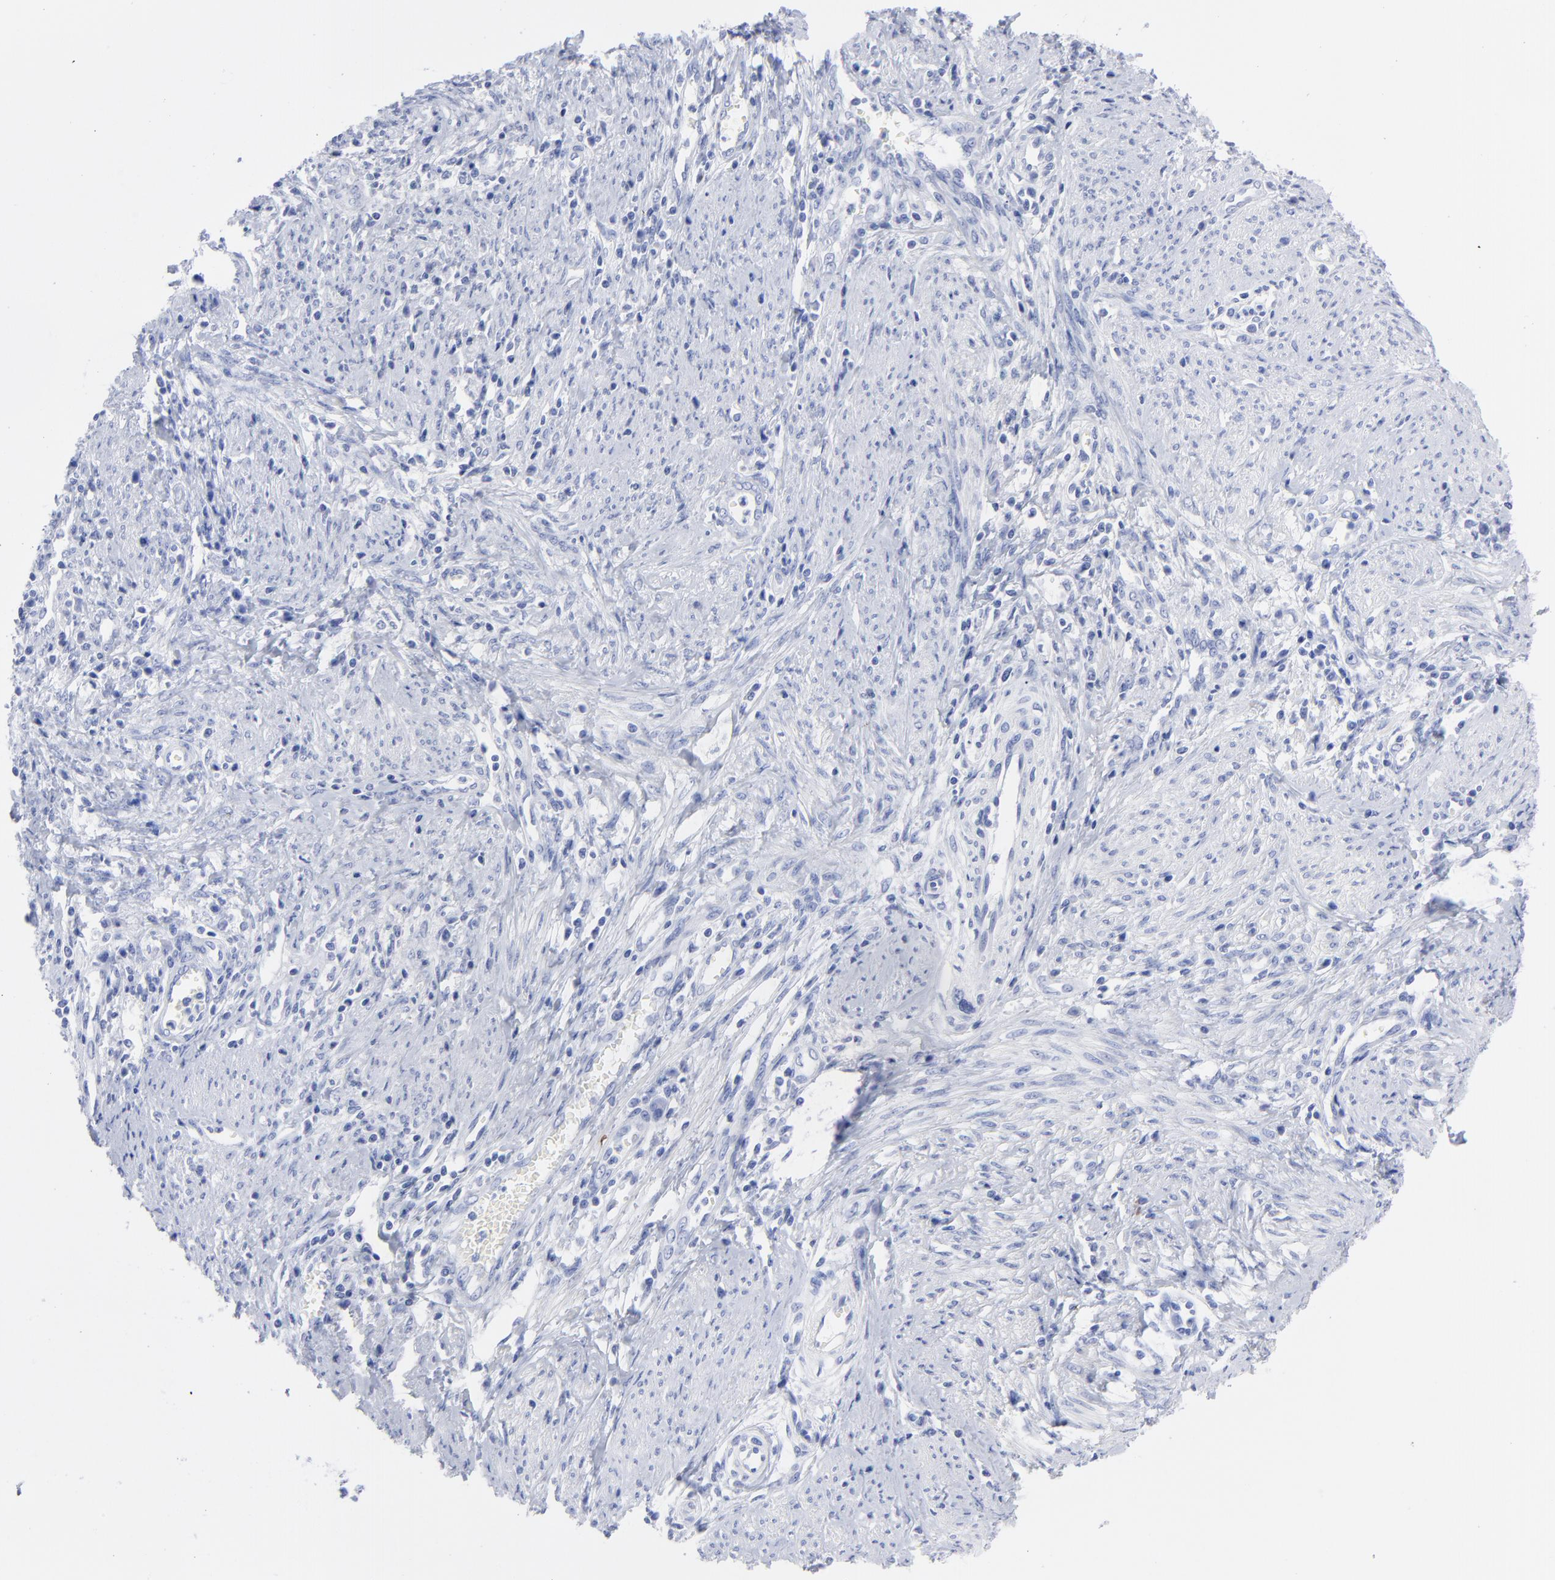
{"staining": {"intensity": "negative", "quantity": "none", "location": "none"}, "tissue": "cervical cancer", "cell_type": "Tumor cells", "image_type": "cancer", "snomed": [{"axis": "morphology", "description": "Adenocarcinoma, NOS"}, {"axis": "topography", "description": "Cervix"}], "caption": "Immunohistochemistry photomicrograph of neoplastic tissue: cervical cancer stained with DAB shows no significant protein expression in tumor cells. (DAB (3,3'-diaminobenzidine) immunohistochemistry (IHC), high magnification).", "gene": "ACY1", "patient": {"sex": "female", "age": 36}}